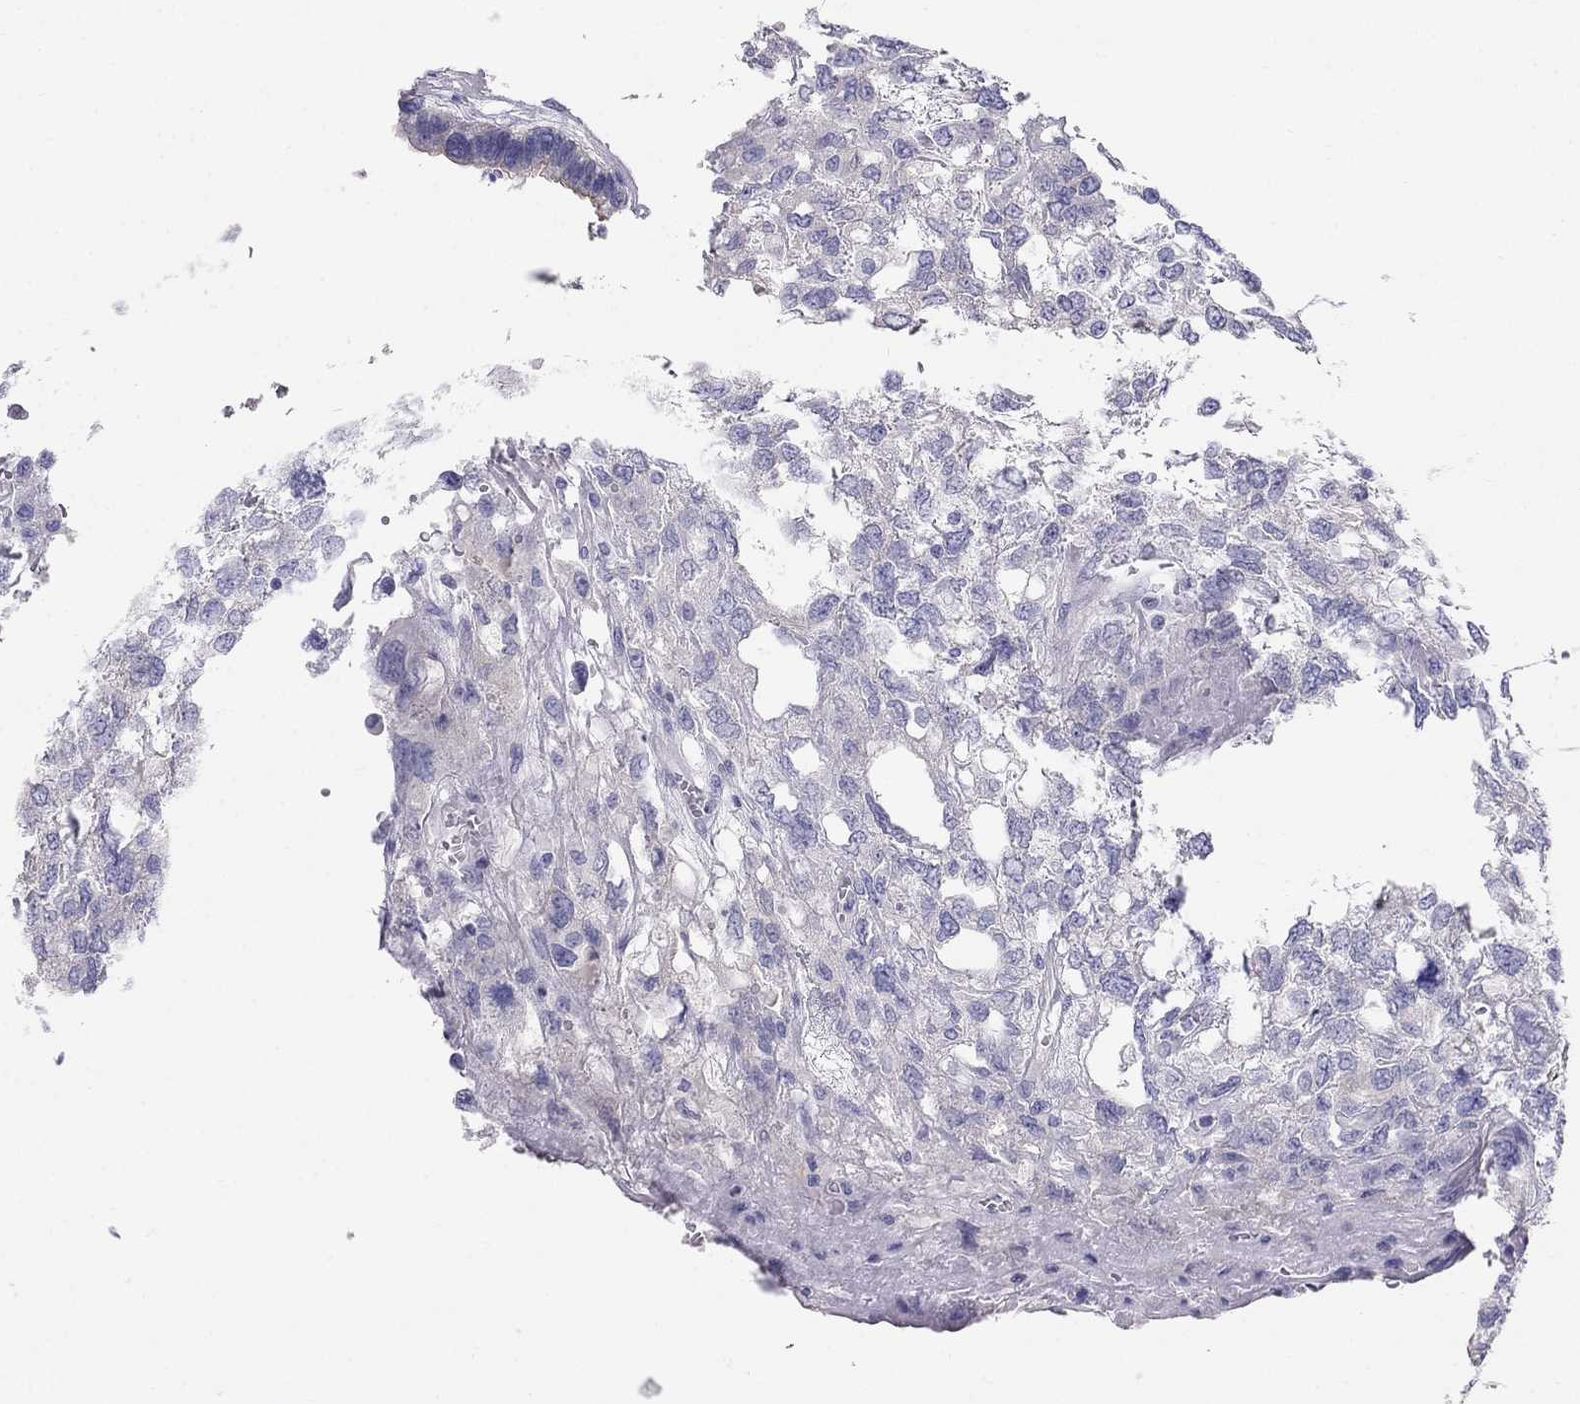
{"staining": {"intensity": "negative", "quantity": "none", "location": "none"}, "tissue": "testis cancer", "cell_type": "Tumor cells", "image_type": "cancer", "snomed": [{"axis": "morphology", "description": "Seminoma, NOS"}, {"axis": "topography", "description": "Testis"}], "caption": "Immunohistochemical staining of human testis seminoma shows no significant positivity in tumor cells.", "gene": "RFLNA", "patient": {"sex": "male", "age": 52}}